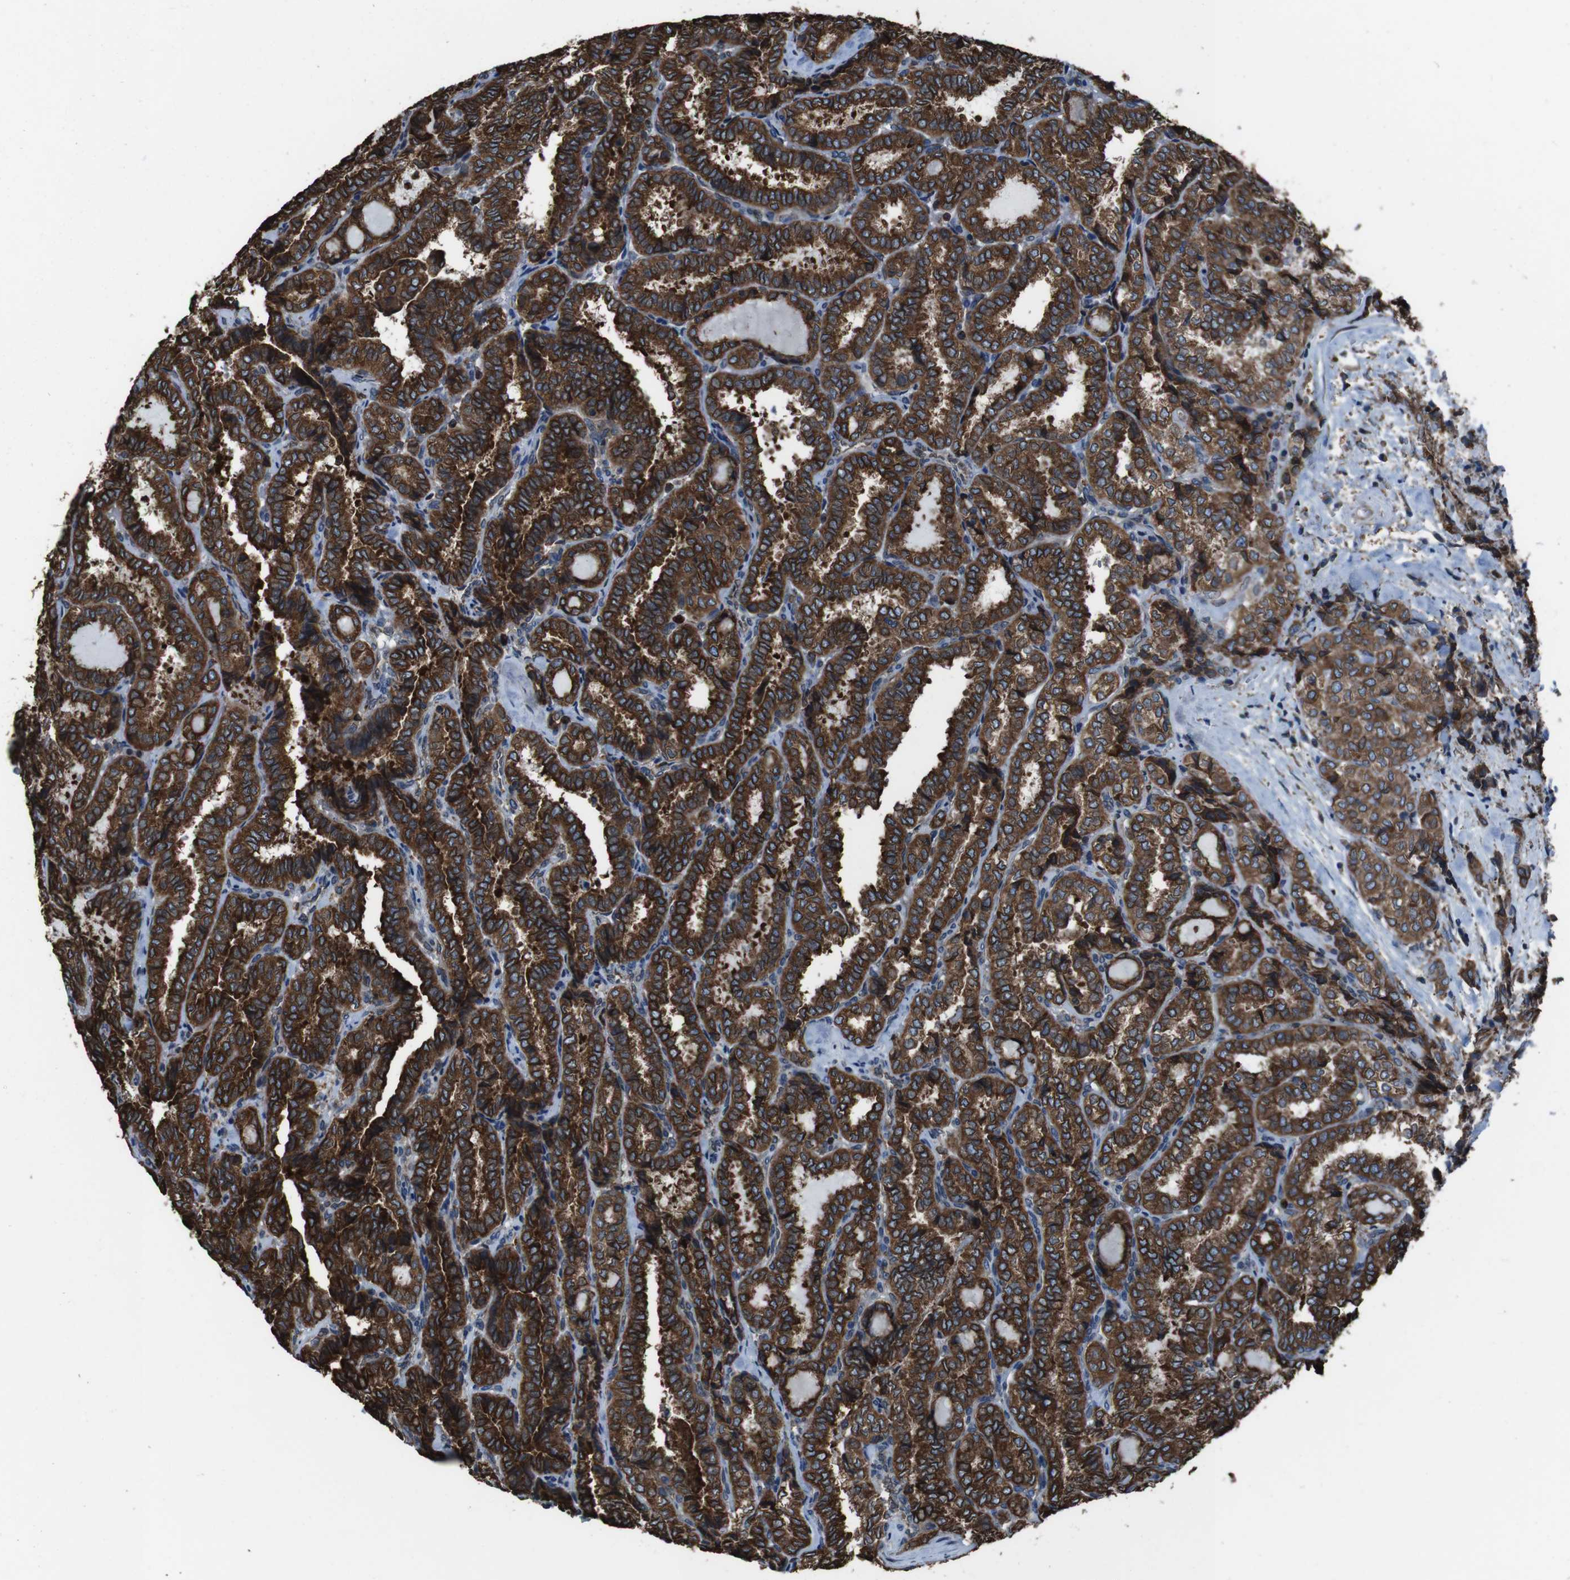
{"staining": {"intensity": "moderate", "quantity": ">75%", "location": "cytoplasmic/membranous"}, "tissue": "thyroid cancer", "cell_type": "Tumor cells", "image_type": "cancer", "snomed": [{"axis": "morphology", "description": "Normal tissue, NOS"}, {"axis": "morphology", "description": "Papillary adenocarcinoma, NOS"}, {"axis": "topography", "description": "Thyroid gland"}], "caption": "This is an image of IHC staining of thyroid papillary adenocarcinoma, which shows moderate staining in the cytoplasmic/membranous of tumor cells.", "gene": "APMAP", "patient": {"sex": "female", "age": 30}}